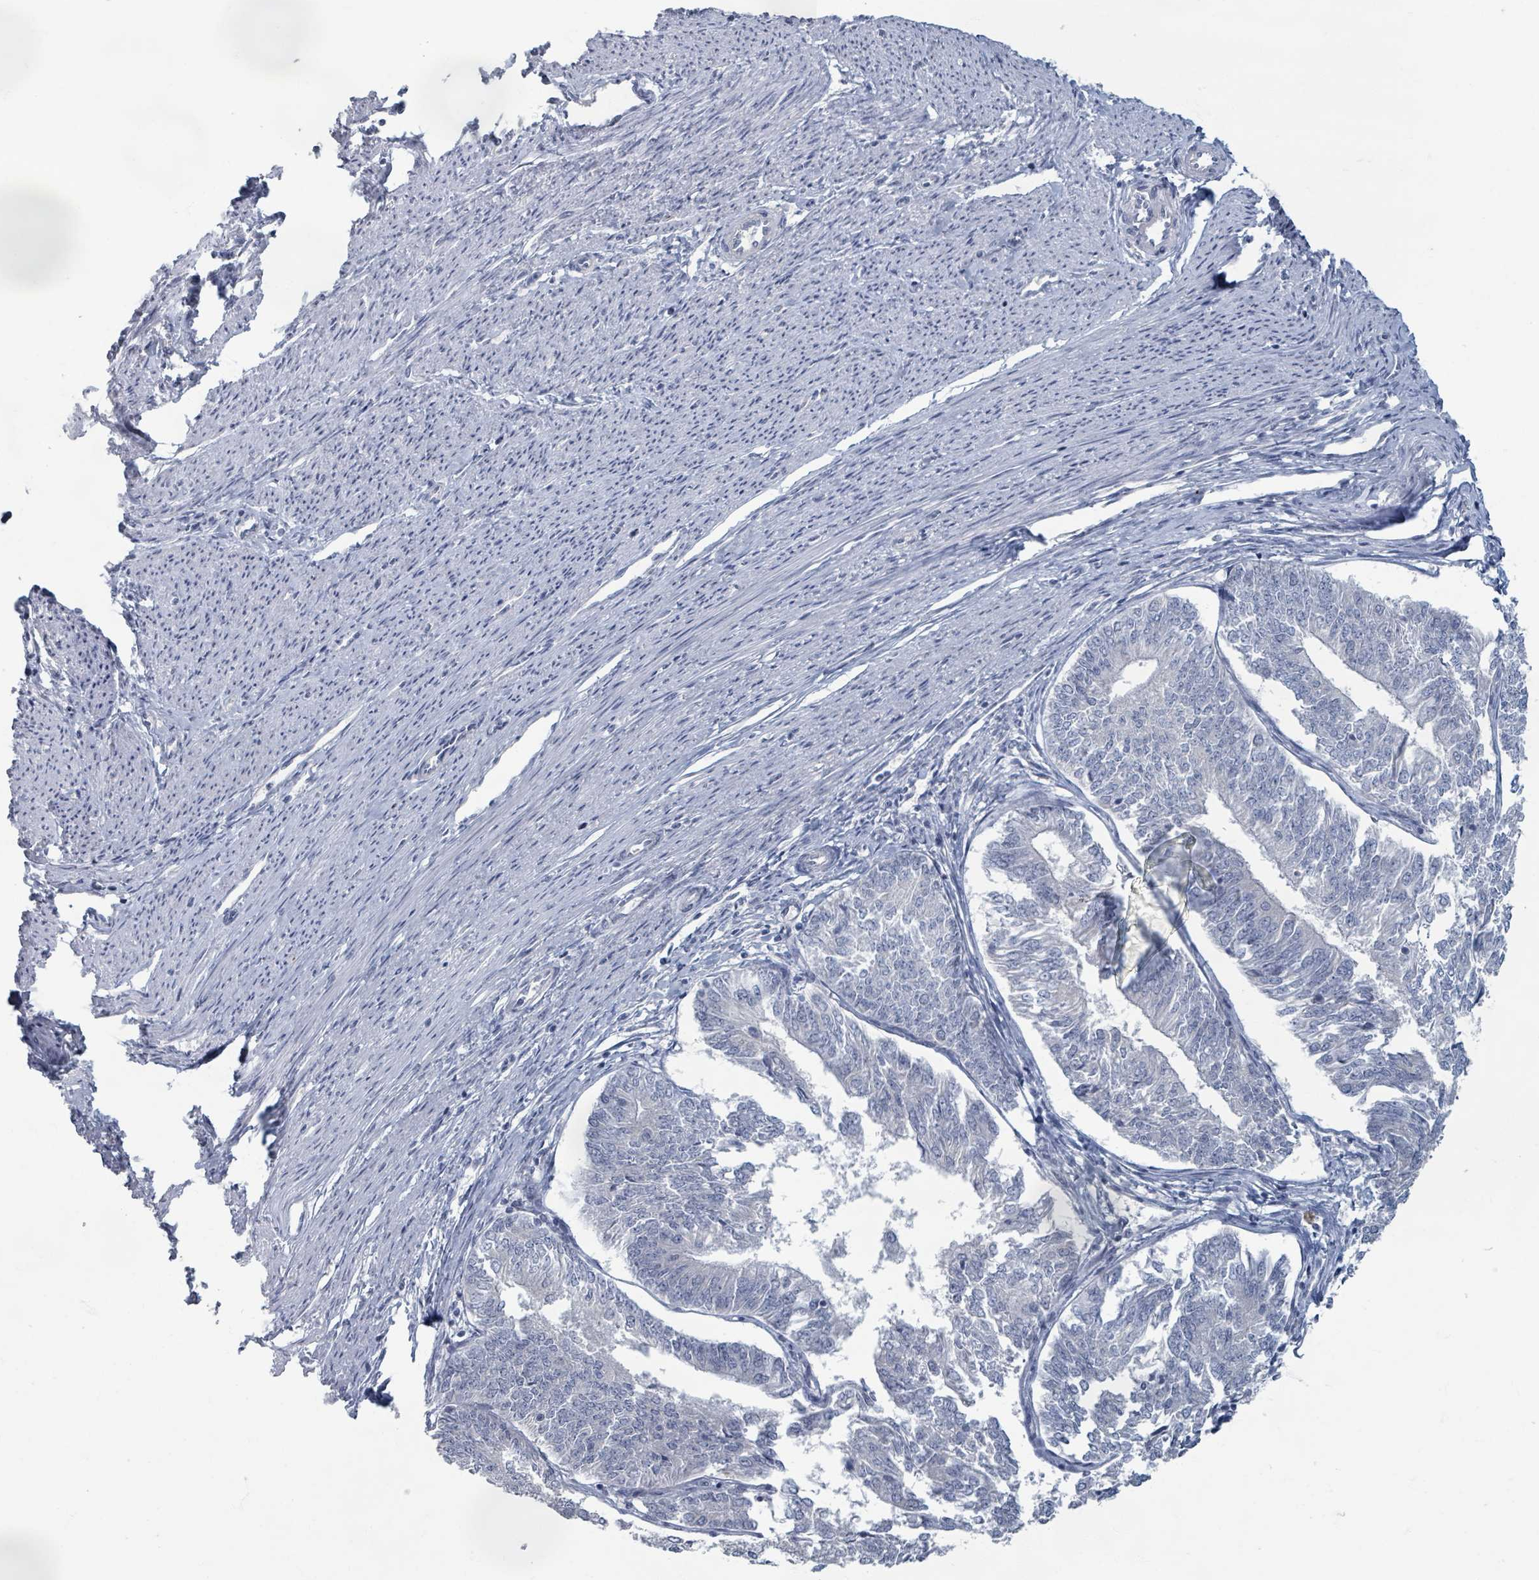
{"staining": {"intensity": "negative", "quantity": "none", "location": "none"}, "tissue": "endometrial cancer", "cell_type": "Tumor cells", "image_type": "cancer", "snomed": [{"axis": "morphology", "description": "Adenocarcinoma, NOS"}, {"axis": "topography", "description": "Endometrium"}], "caption": "Immunohistochemical staining of human endometrial cancer demonstrates no significant expression in tumor cells. (DAB immunohistochemistry (IHC), high magnification).", "gene": "WNT11", "patient": {"sex": "female", "age": 58}}